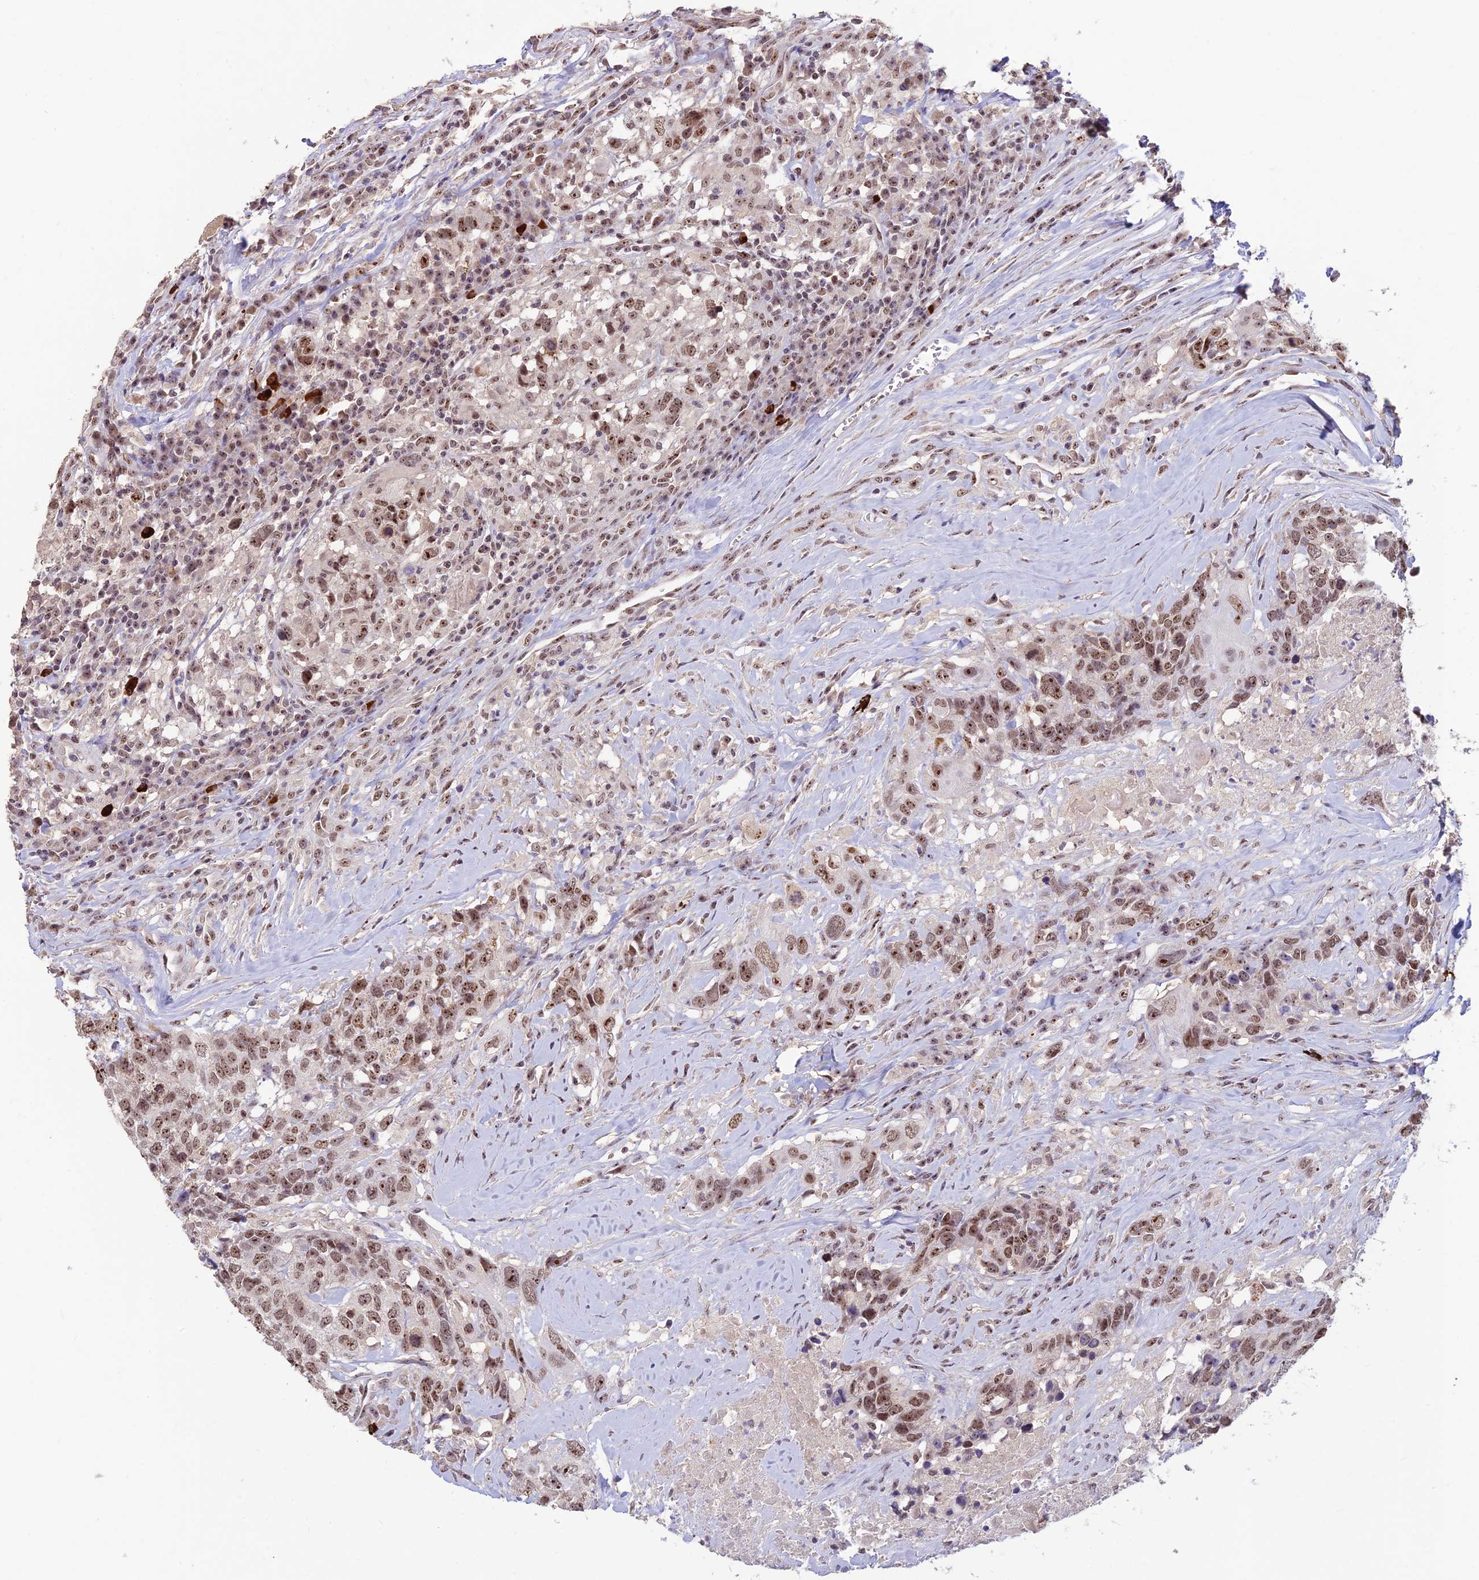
{"staining": {"intensity": "moderate", "quantity": ">75%", "location": "nuclear"}, "tissue": "head and neck cancer", "cell_type": "Tumor cells", "image_type": "cancer", "snomed": [{"axis": "morphology", "description": "Squamous cell carcinoma, NOS"}, {"axis": "topography", "description": "Head-Neck"}], "caption": "There is medium levels of moderate nuclear expression in tumor cells of head and neck squamous cell carcinoma, as demonstrated by immunohistochemical staining (brown color).", "gene": "POLR1G", "patient": {"sex": "male", "age": 66}}